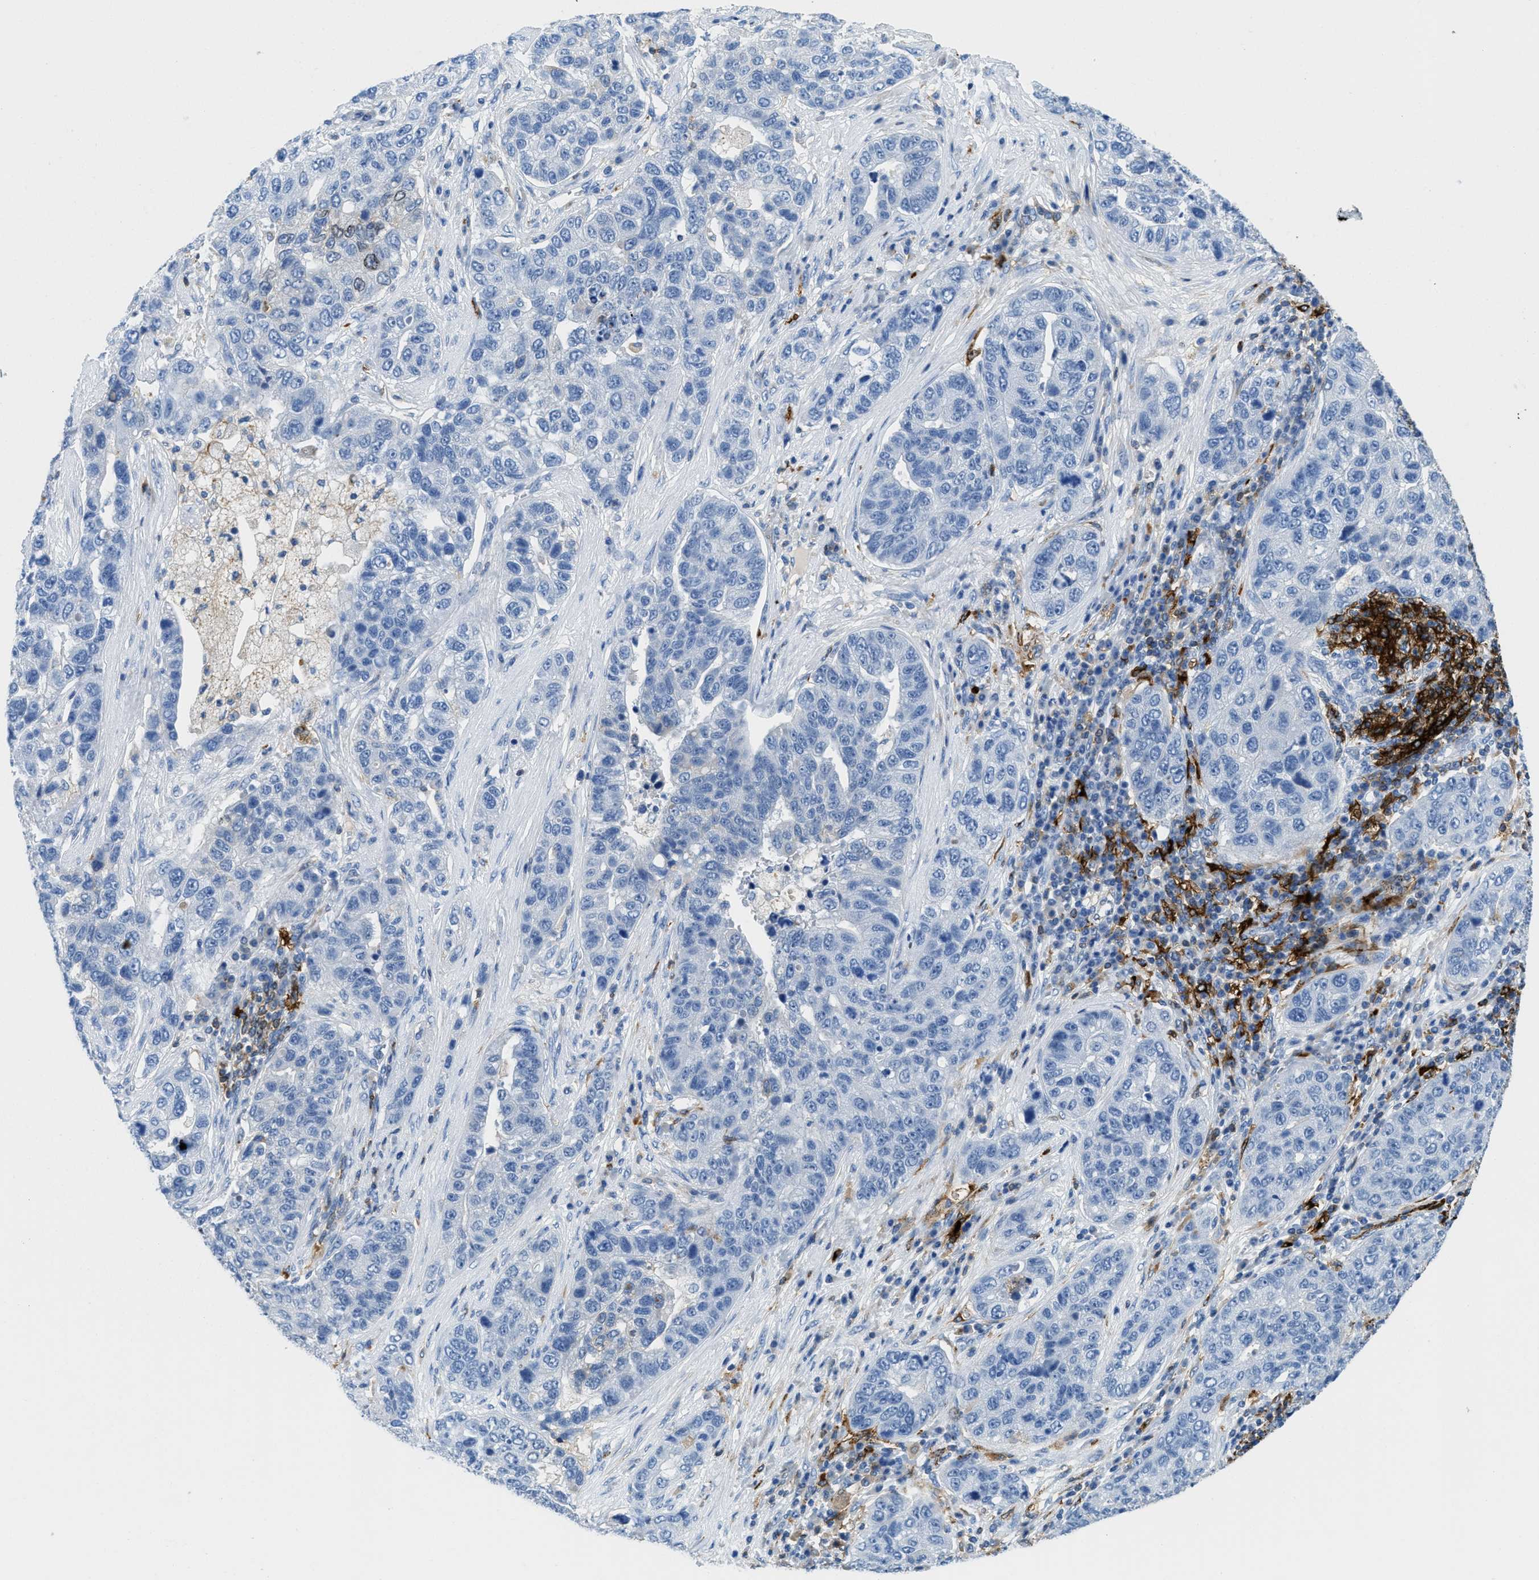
{"staining": {"intensity": "negative", "quantity": "none", "location": "none"}, "tissue": "pancreatic cancer", "cell_type": "Tumor cells", "image_type": "cancer", "snomed": [{"axis": "morphology", "description": "Adenocarcinoma, NOS"}, {"axis": "topography", "description": "Pancreas"}], "caption": "IHC micrograph of pancreatic adenocarcinoma stained for a protein (brown), which demonstrates no positivity in tumor cells.", "gene": "CD226", "patient": {"sex": "female", "age": 61}}